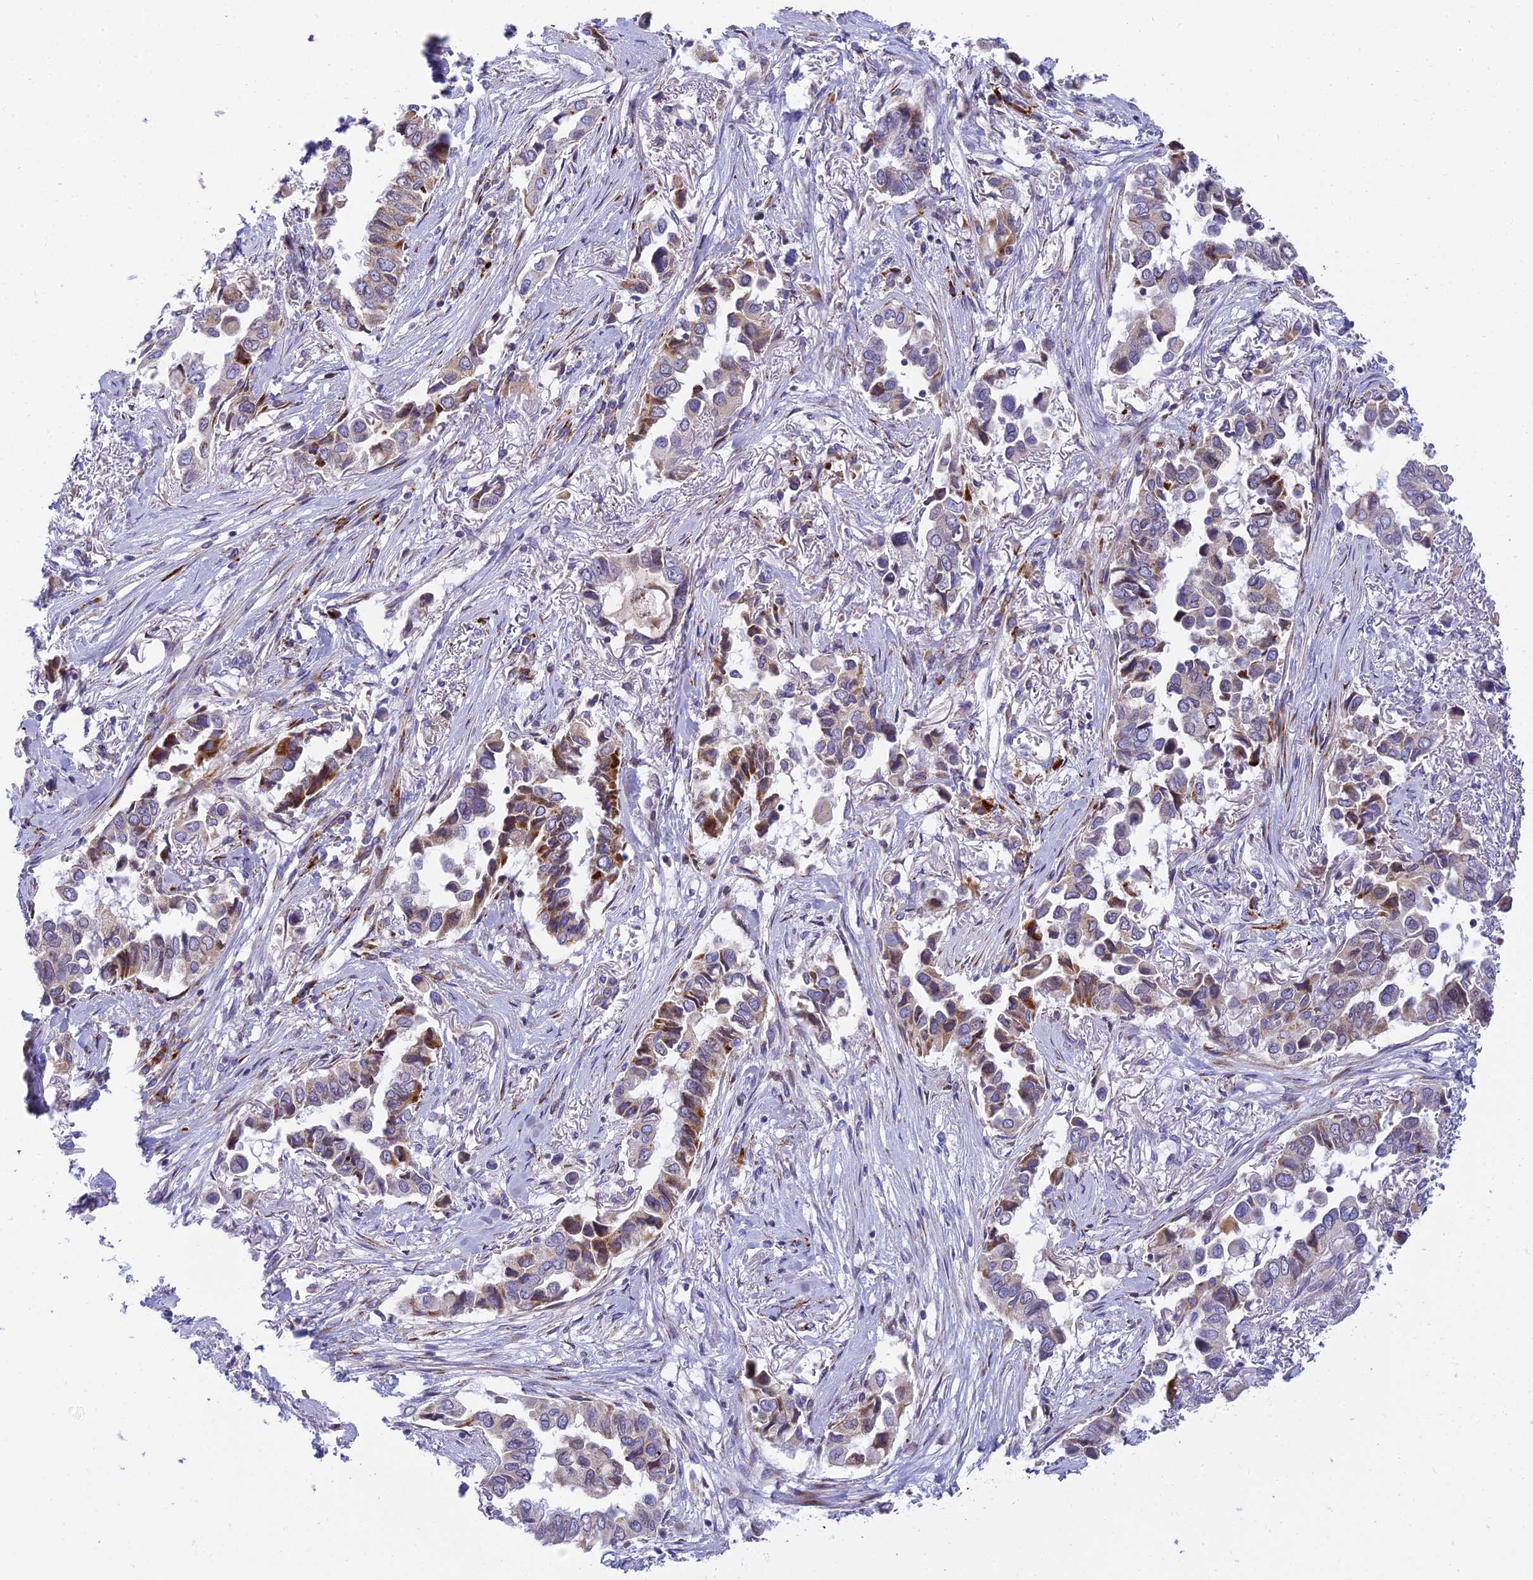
{"staining": {"intensity": "moderate", "quantity": "<25%", "location": "cytoplasmic/membranous"}, "tissue": "lung cancer", "cell_type": "Tumor cells", "image_type": "cancer", "snomed": [{"axis": "morphology", "description": "Adenocarcinoma, NOS"}, {"axis": "topography", "description": "Lung"}], "caption": "Brown immunohistochemical staining in lung cancer (adenocarcinoma) reveals moderate cytoplasmic/membranous positivity in approximately <25% of tumor cells. Nuclei are stained in blue.", "gene": "CLCN7", "patient": {"sex": "female", "age": 76}}